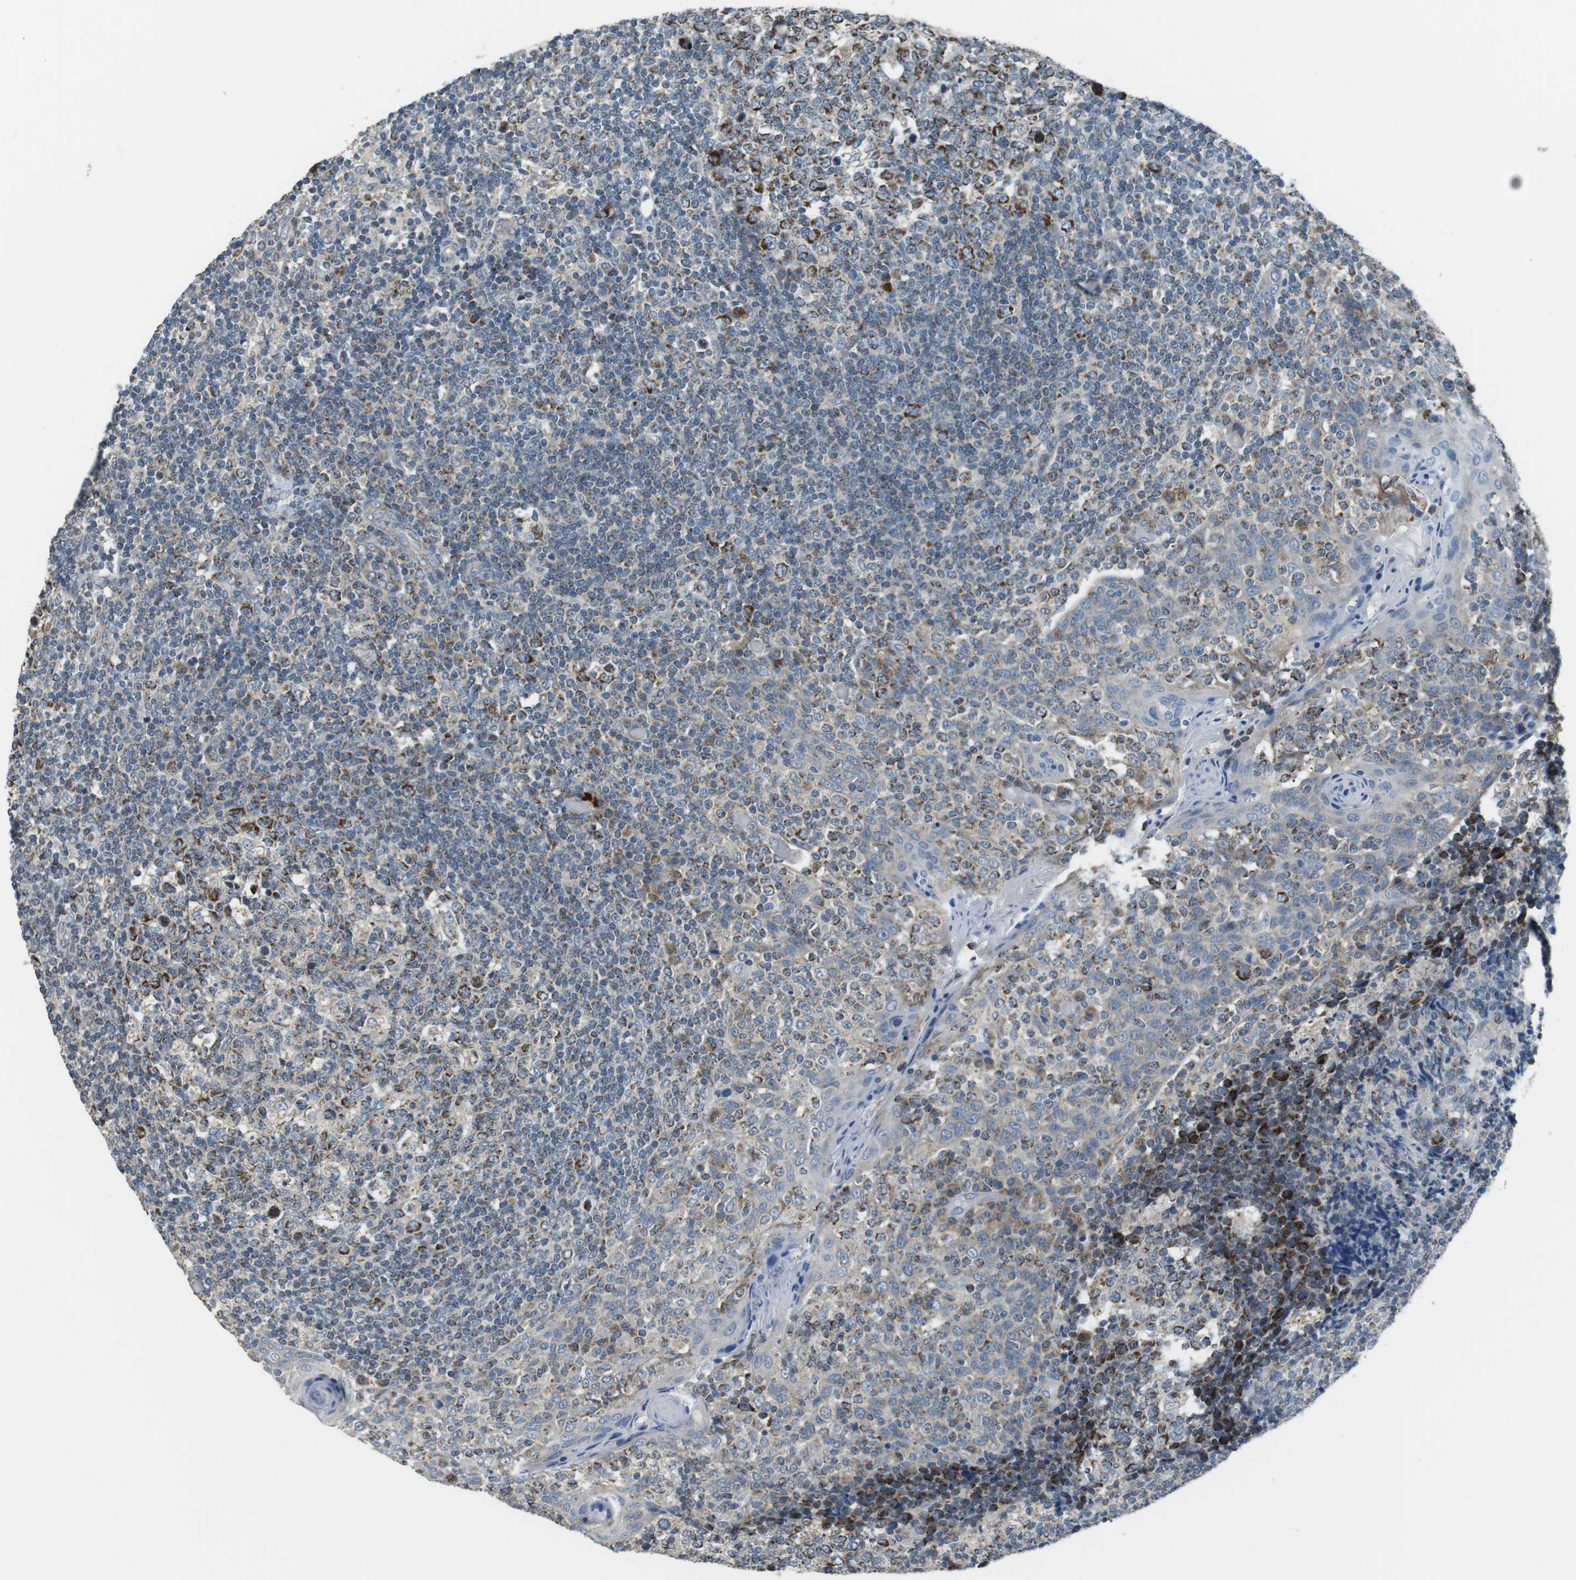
{"staining": {"intensity": "moderate", "quantity": "25%-75%", "location": "cytoplasmic/membranous"}, "tissue": "tonsil", "cell_type": "Germinal center cells", "image_type": "normal", "snomed": [{"axis": "morphology", "description": "Normal tissue, NOS"}, {"axis": "topography", "description": "Tonsil"}], "caption": "The histopathology image shows a brown stain indicating the presence of a protein in the cytoplasmic/membranous of germinal center cells in tonsil.", "gene": "BACE1", "patient": {"sex": "female", "age": 19}}